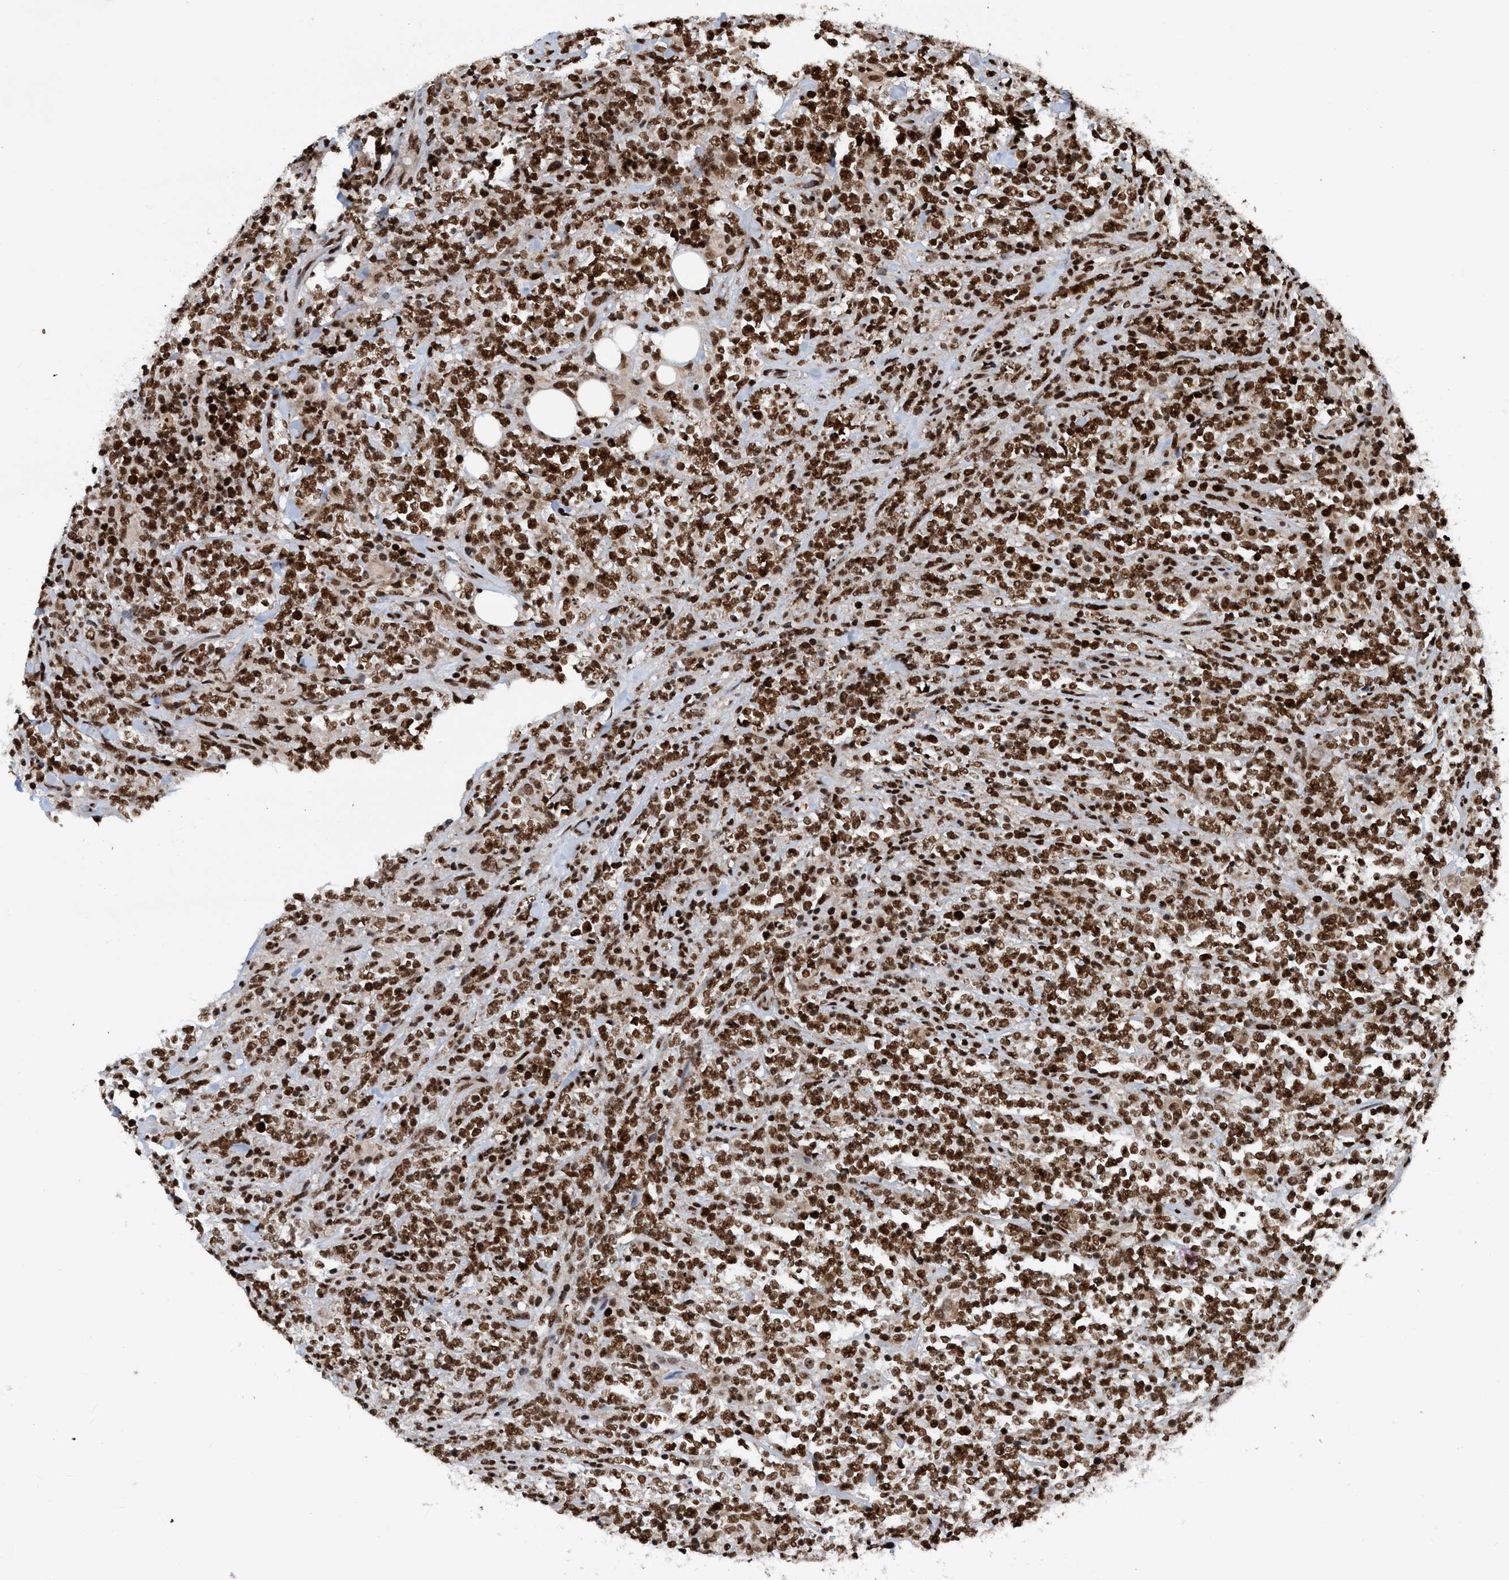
{"staining": {"intensity": "strong", "quantity": ">75%", "location": "nuclear"}, "tissue": "lymphoma", "cell_type": "Tumor cells", "image_type": "cancer", "snomed": [{"axis": "morphology", "description": "Malignant lymphoma, non-Hodgkin's type, High grade"}, {"axis": "topography", "description": "Soft tissue"}], "caption": "A photomicrograph showing strong nuclear expression in approximately >75% of tumor cells in lymphoma, as visualized by brown immunohistochemical staining.", "gene": "TOPBP1", "patient": {"sex": "male", "age": 18}}